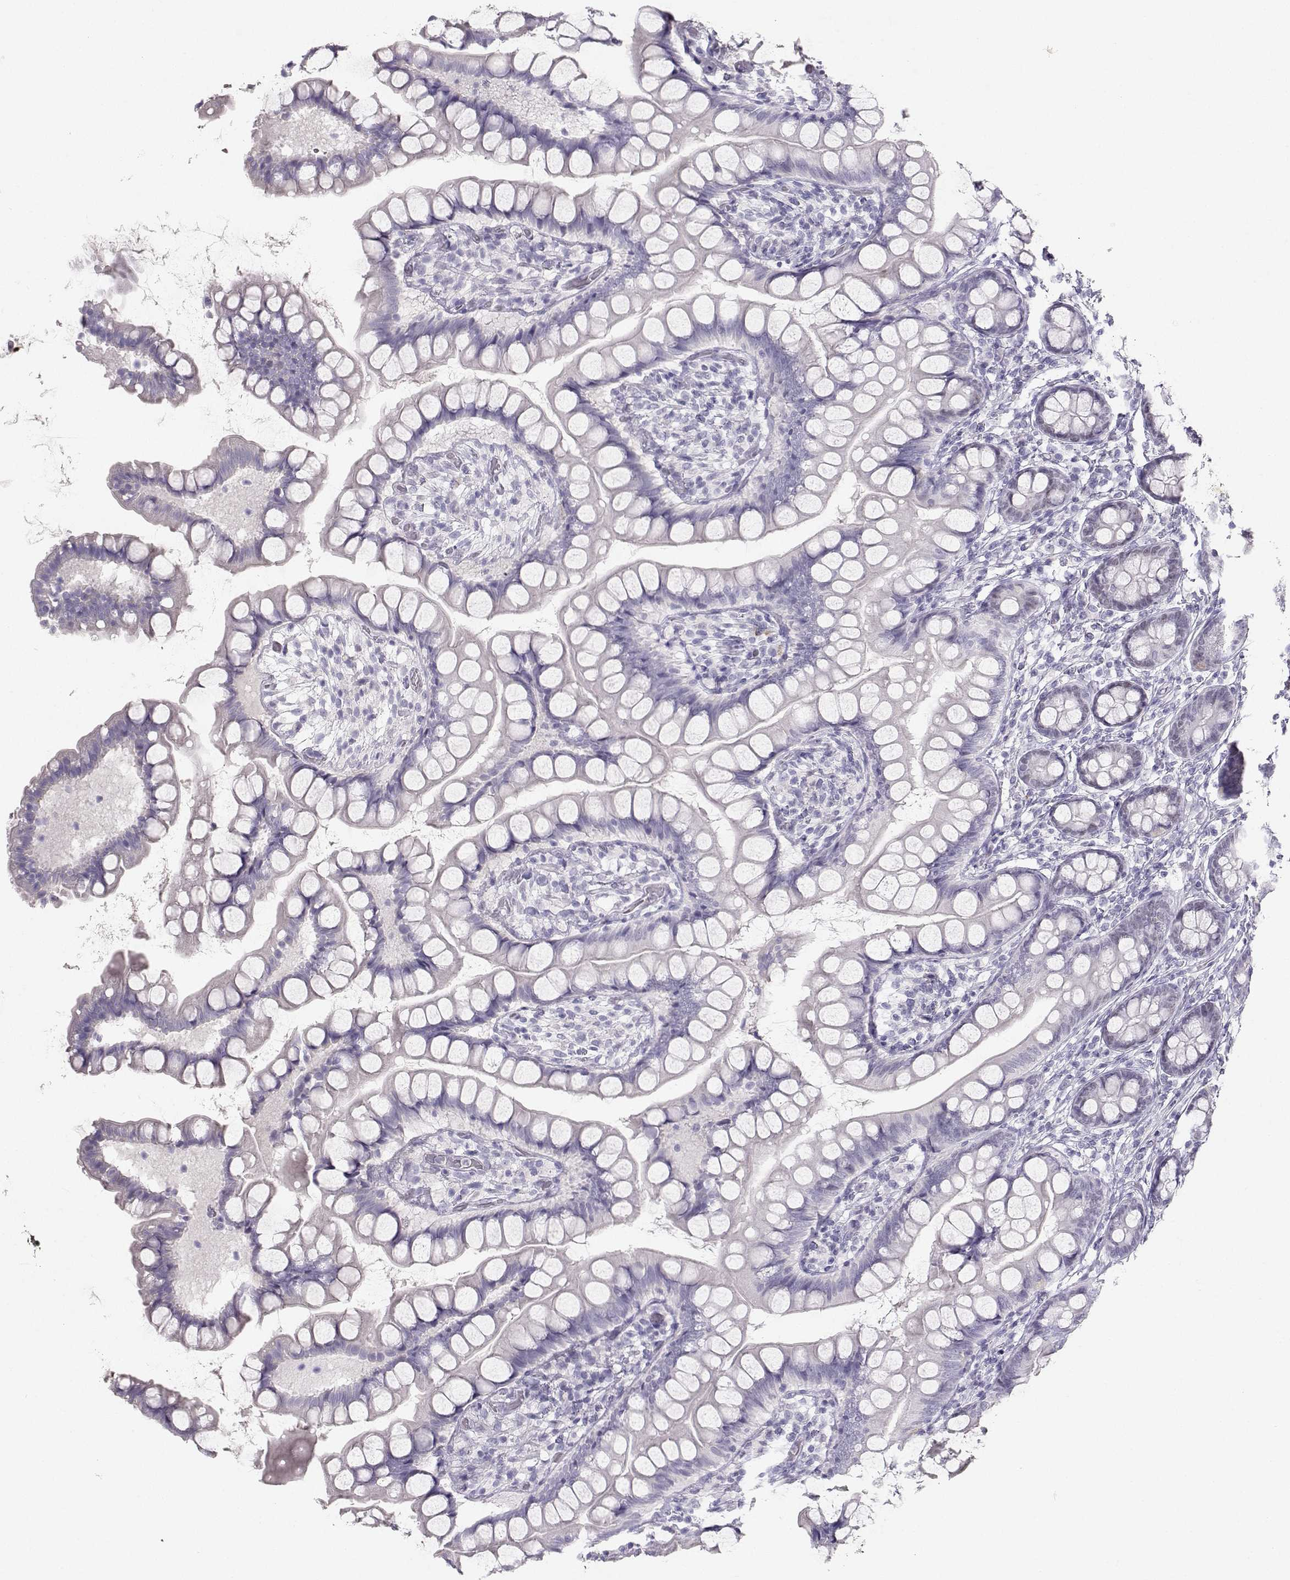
{"staining": {"intensity": "negative", "quantity": "none", "location": "none"}, "tissue": "small intestine", "cell_type": "Glandular cells", "image_type": "normal", "snomed": [{"axis": "morphology", "description": "Normal tissue, NOS"}, {"axis": "topography", "description": "Small intestine"}], "caption": "High magnification brightfield microscopy of normal small intestine stained with DAB (brown) and counterstained with hematoxylin (blue): glandular cells show no significant positivity. (DAB (3,3'-diaminobenzidine) immunohistochemistry (IHC) with hematoxylin counter stain).", "gene": "OPN5", "patient": {"sex": "male", "age": 70}}